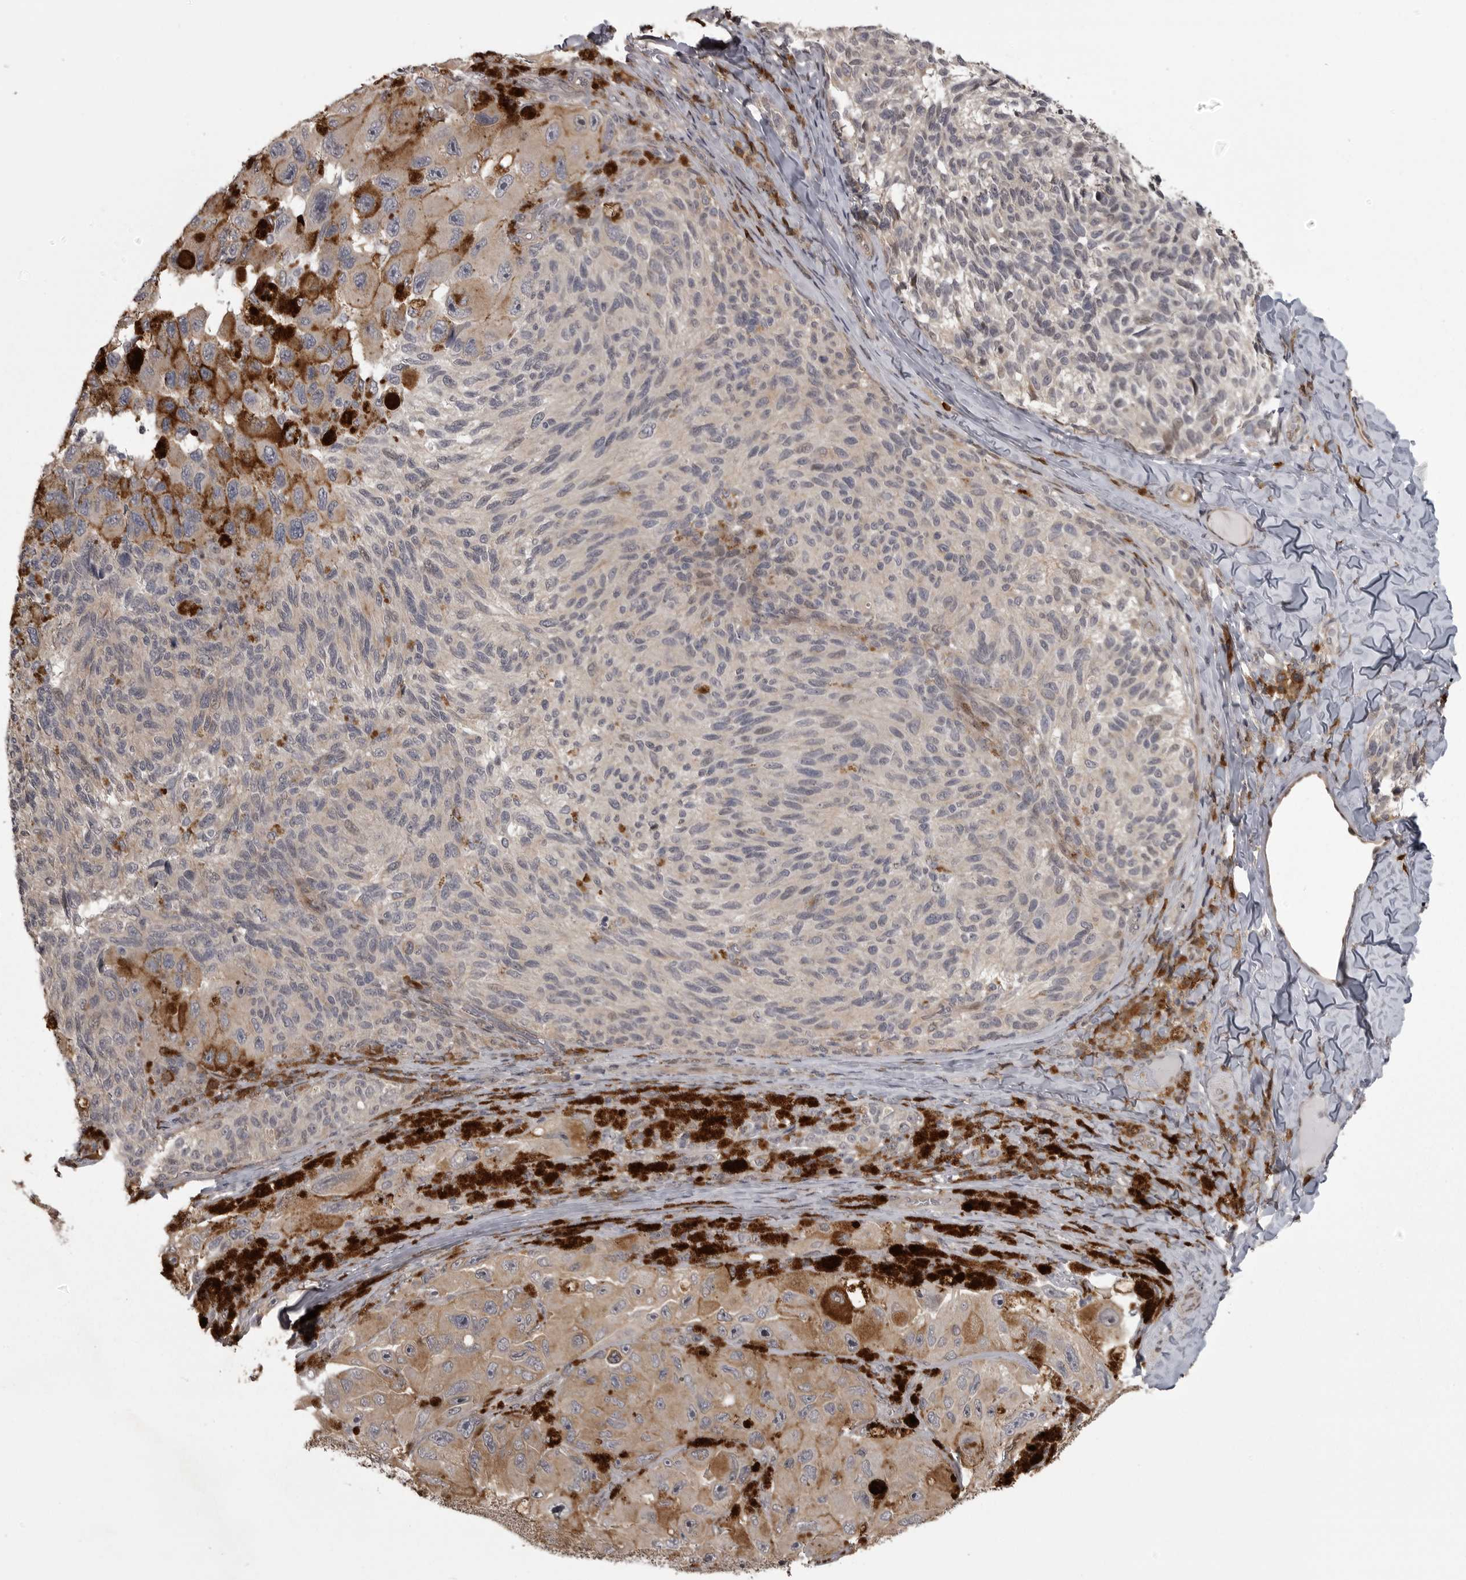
{"staining": {"intensity": "negative", "quantity": "none", "location": "none"}, "tissue": "melanoma", "cell_type": "Tumor cells", "image_type": "cancer", "snomed": [{"axis": "morphology", "description": "Malignant melanoma, NOS"}, {"axis": "topography", "description": "Skin"}], "caption": "There is no significant staining in tumor cells of melanoma.", "gene": "SNX16", "patient": {"sex": "female", "age": 73}}